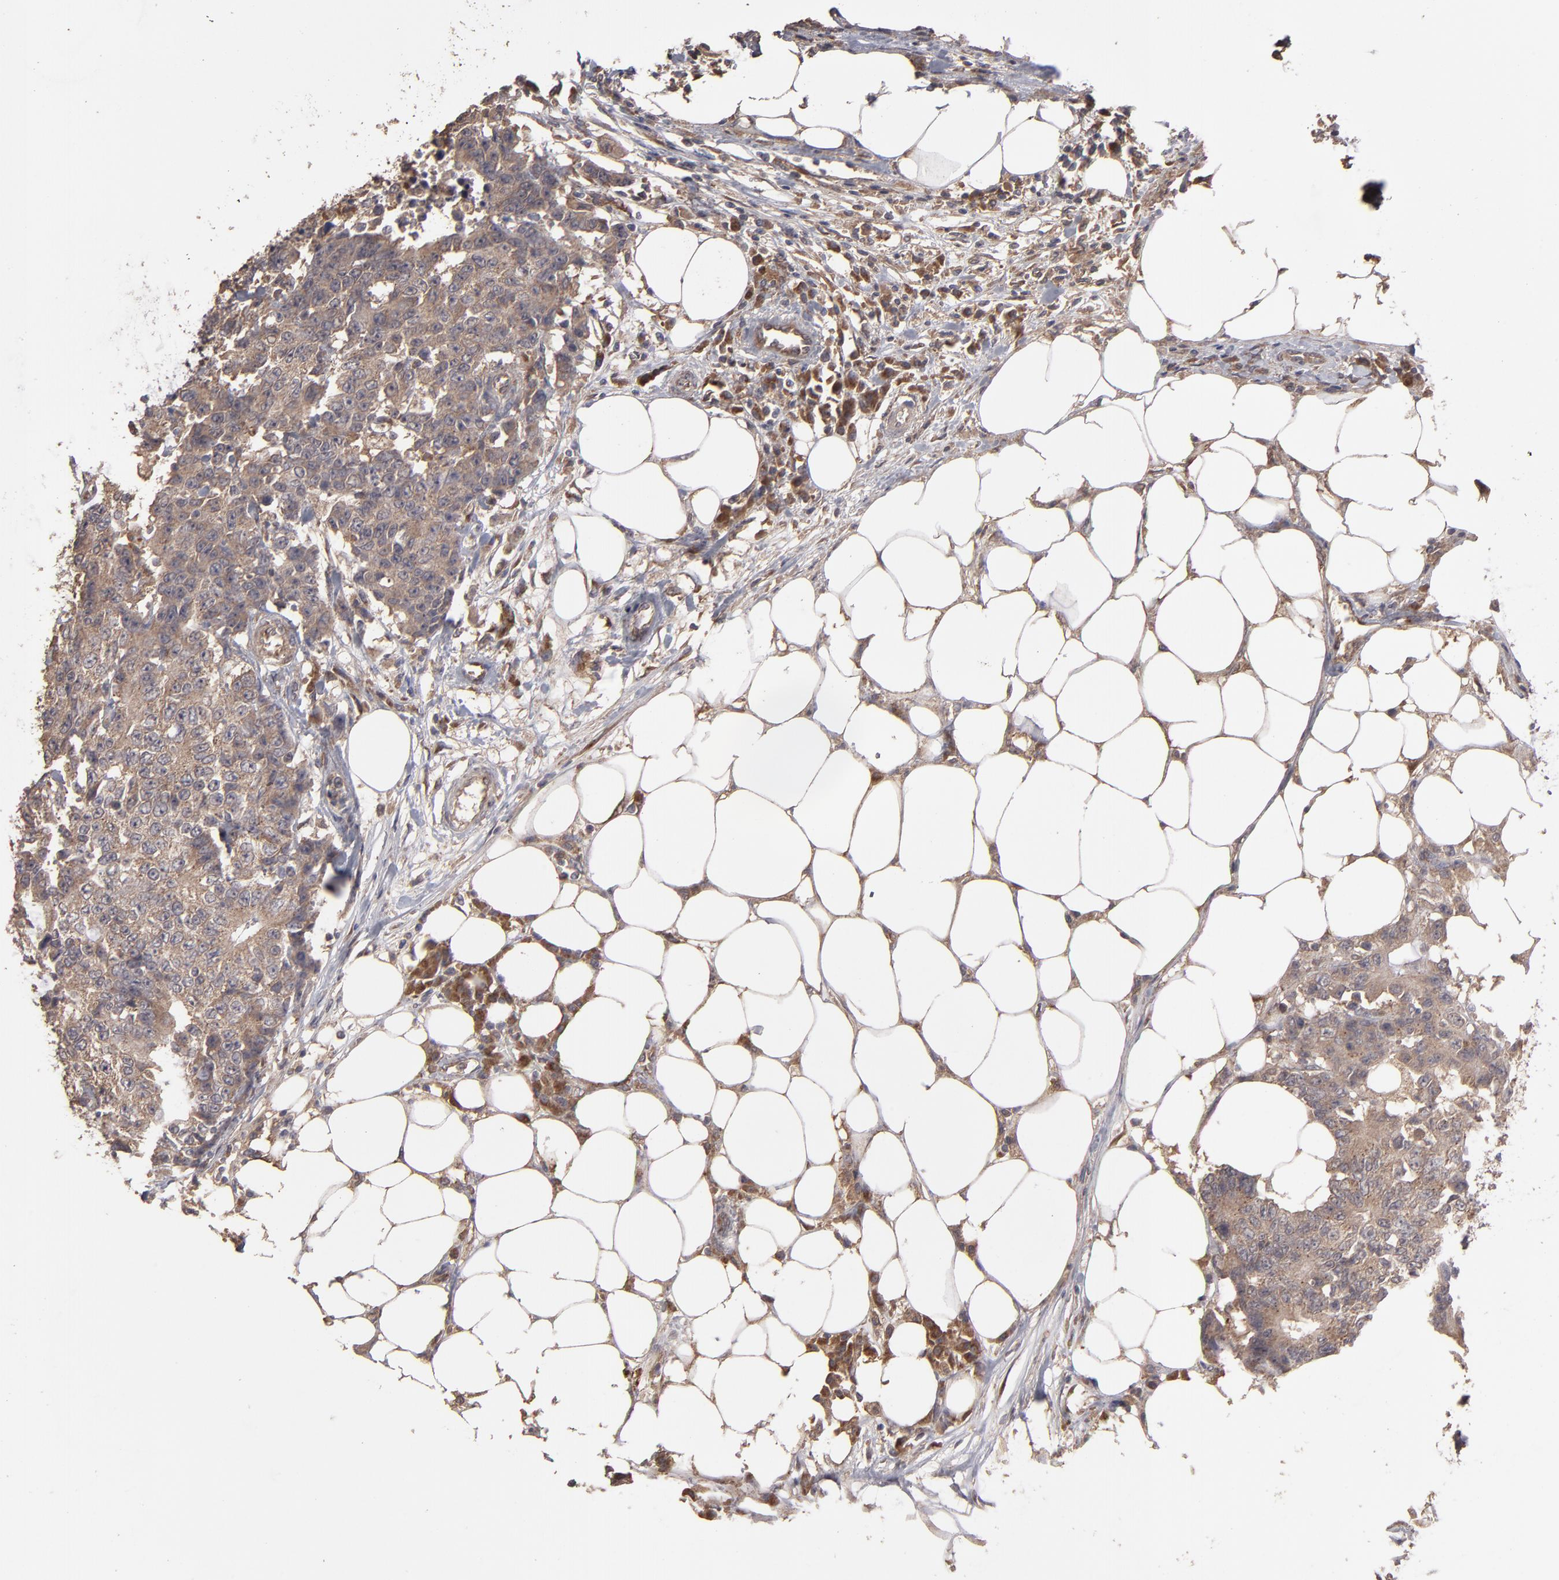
{"staining": {"intensity": "weak", "quantity": ">75%", "location": "cytoplasmic/membranous"}, "tissue": "colorectal cancer", "cell_type": "Tumor cells", "image_type": "cancer", "snomed": [{"axis": "morphology", "description": "Adenocarcinoma, NOS"}, {"axis": "topography", "description": "Colon"}], "caption": "Colorectal cancer stained with DAB (3,3'-diaminobenzidine) immunohistochemistry (IHC) shows low levels of weak cytoplasmic/membranous positivity in approximately >75% of tumor cells.", "gene": "MMP2", "patient": {"sex": "female", "age": 86}}